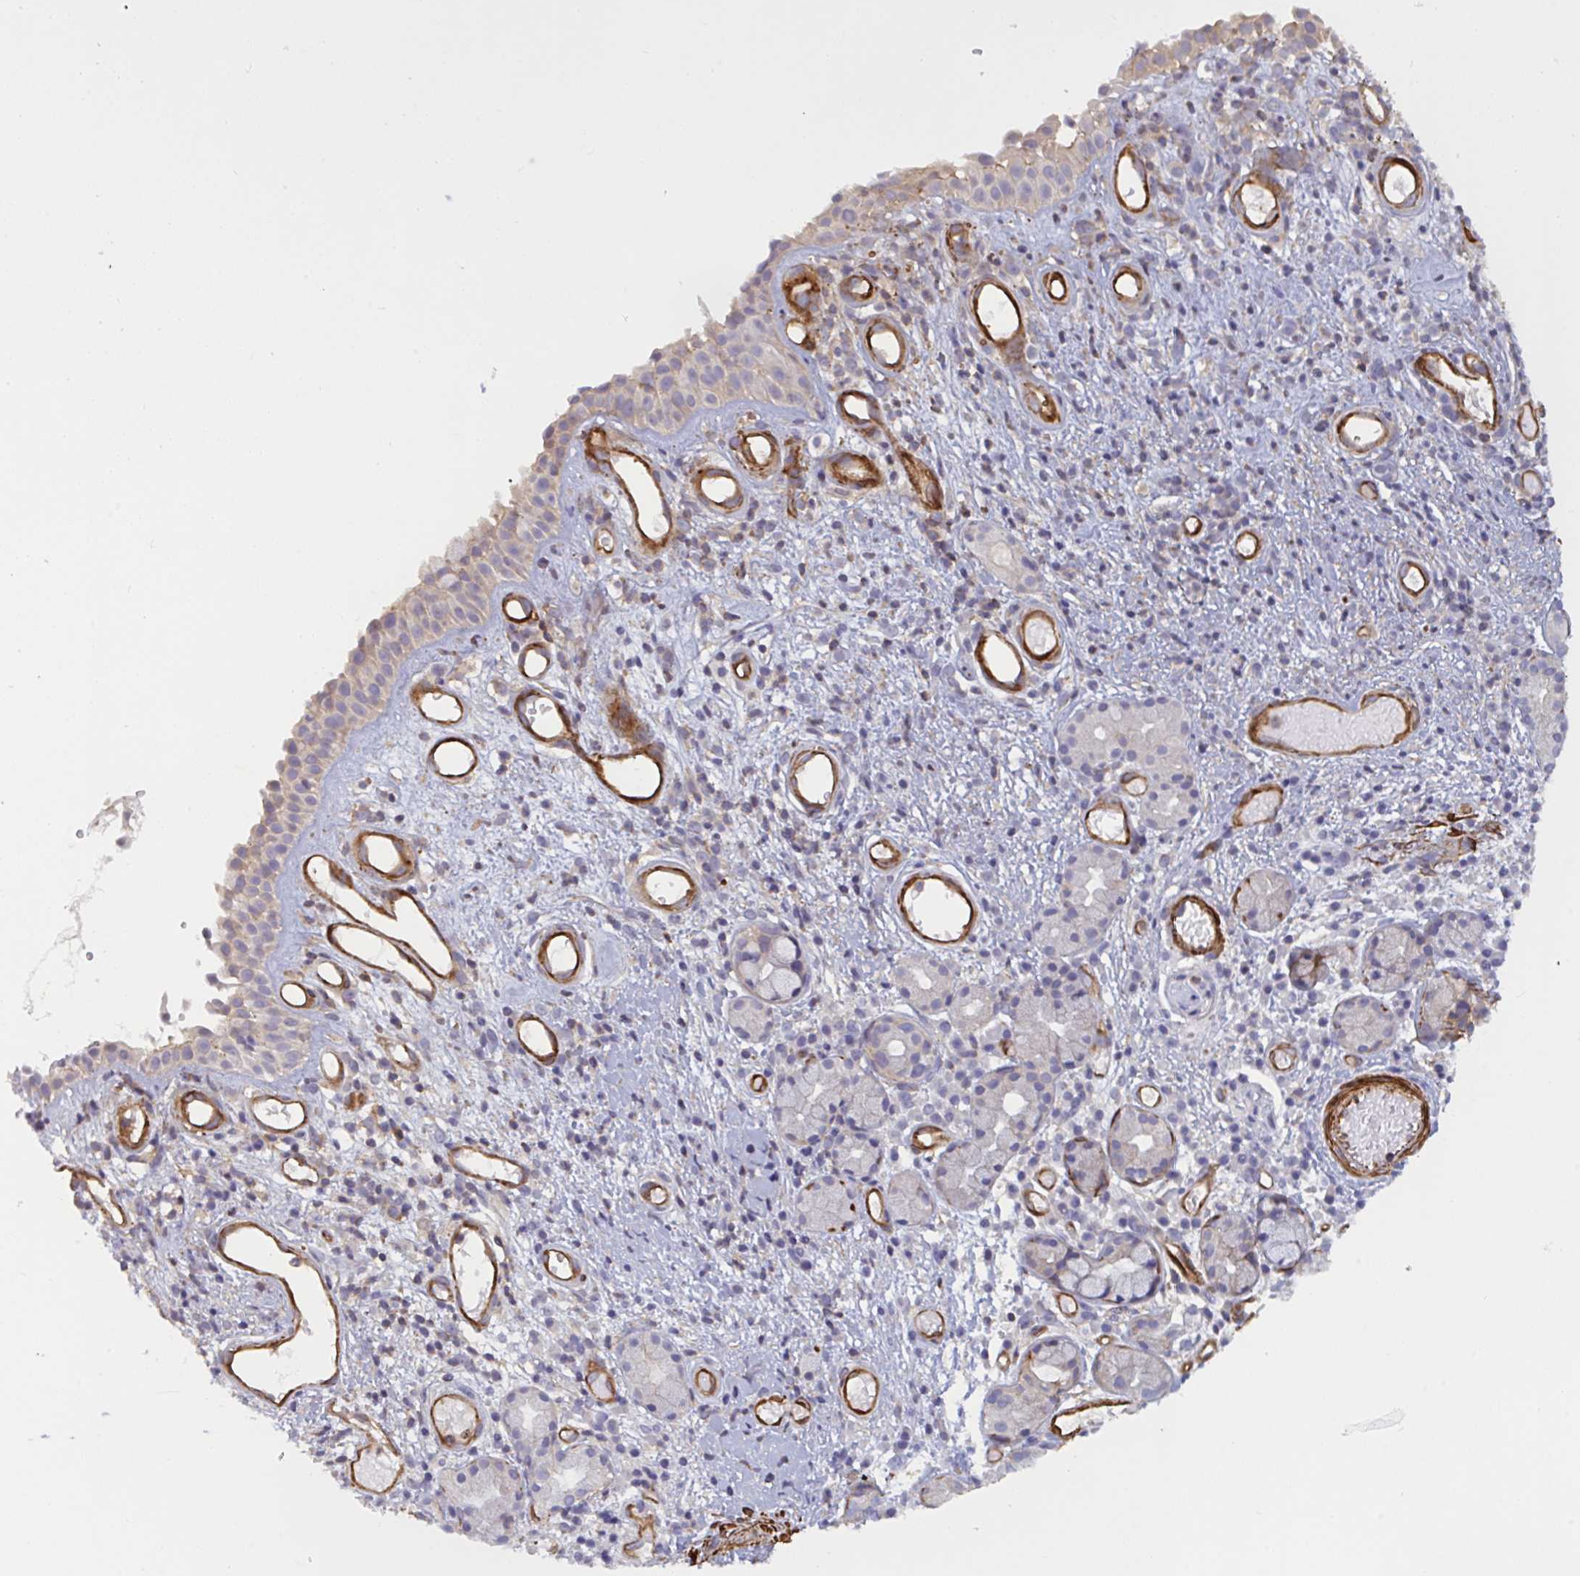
{"staining": {"intensity": "weak", "quantity": "25%-75%", "location": "cytoplasmic/membranous"}, "tissue": "nasopharynx", "cell_type": "Respiratory epithelial cells", "image_type": "normal", "snomed": [{"axis": "morphology", "description": "Normal tissue, NOS"}, {"axis": "morphology", "description": "Inflammation, NOS"}, {"axis": "topography", "description": "Nasopharynx"}], "caption": "Human nasopharynx stained with a brown dye exhibits weak cytoplasmic/membranous positive staining in about 25%-75% of respiratory epithelial cells.", "gene": "SHISA7", "patient": {"sex": "male", "age": 54}}